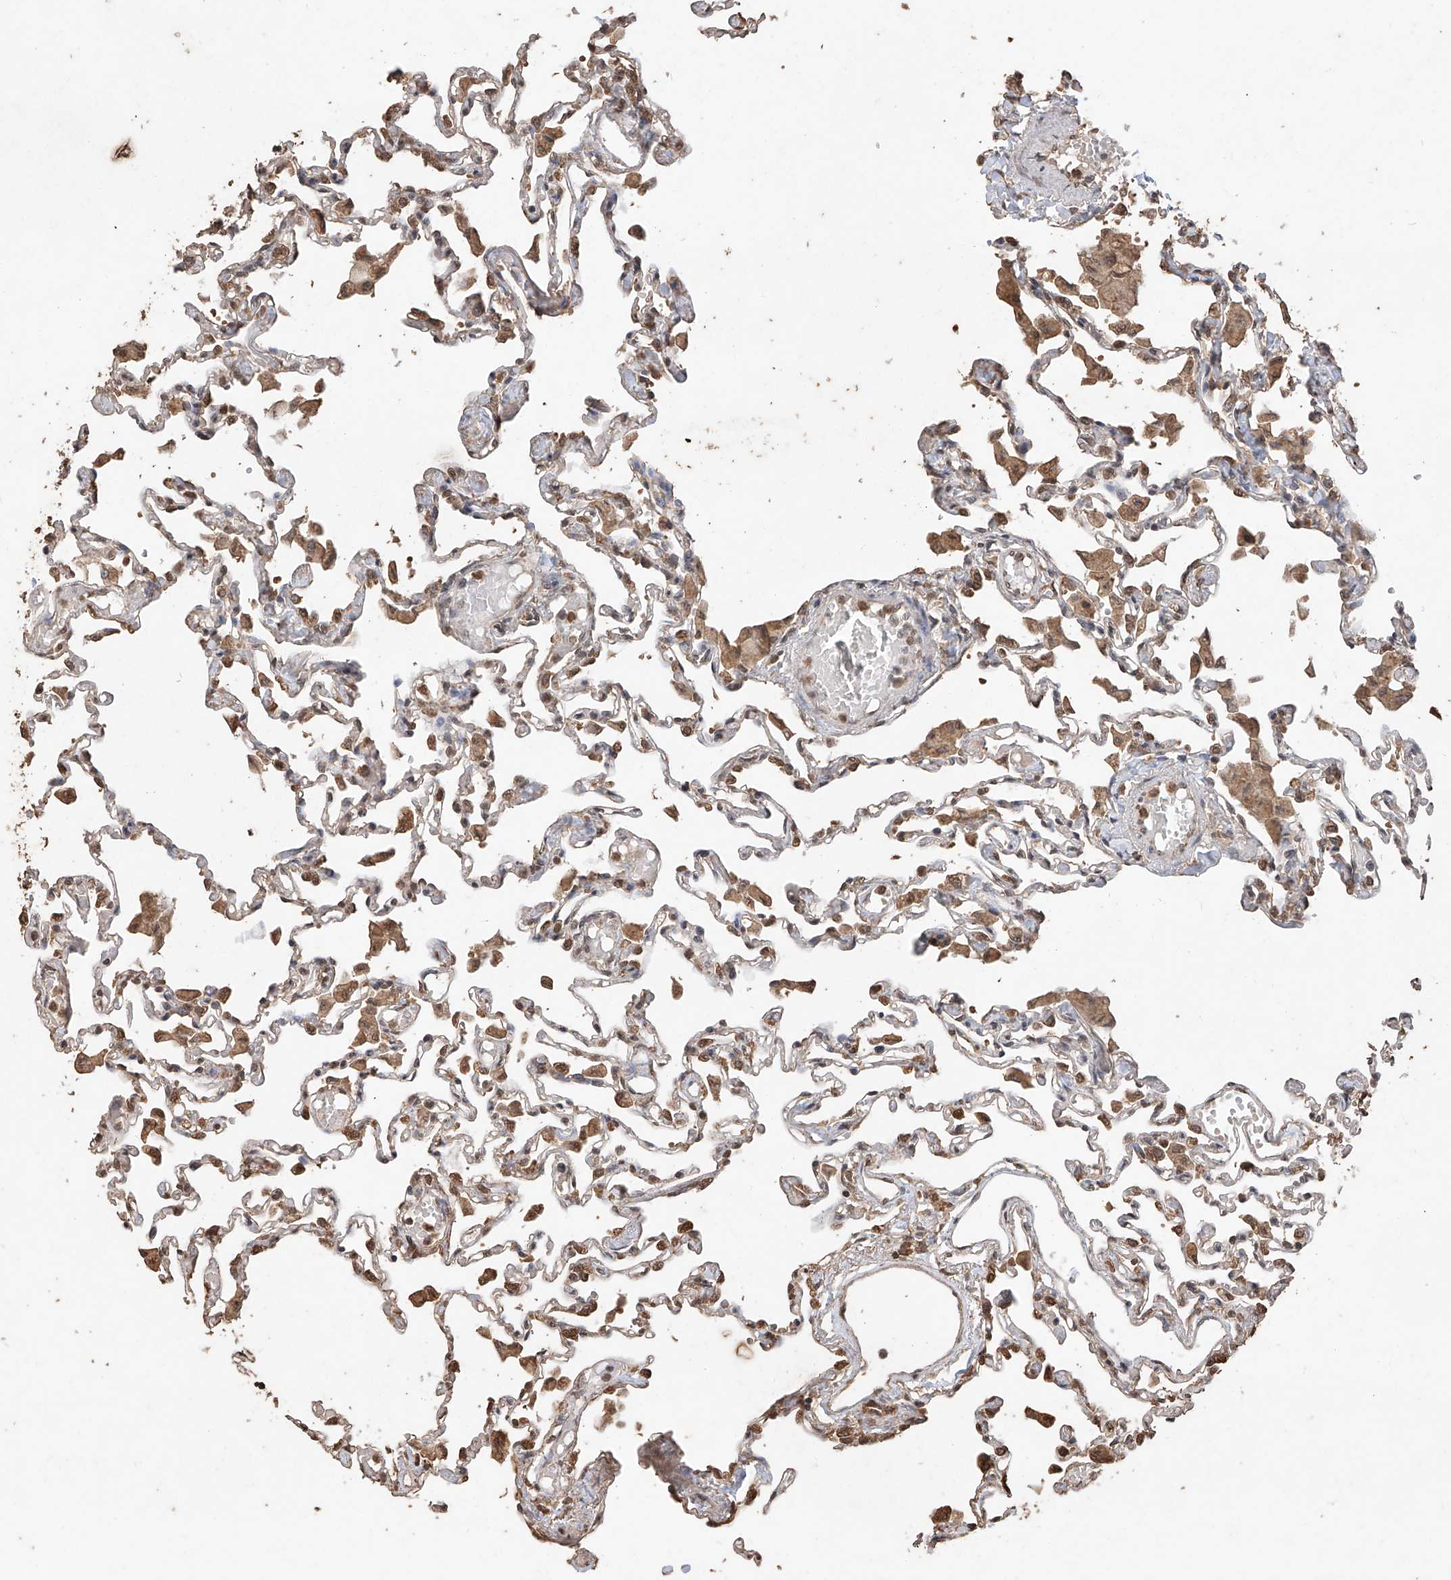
{"staining": {"intensity": "moderate", "quantity": "25%-75%", "location": "cytoplasmic/membranous"}, "tissue": "lung", "cell_type": "Alveolar cells", "image_type": "normal", "snomed": [{"axis": "morphology", "description": "Normal tissue, NOS"}, {"axis": "topography", "description": "Bronchus"}, {"axis": "topography", "description": "Lung"}], "caption": "Protein positivity by IHC demonstrates moderate cytoplasmic/membranous expression in approximately 25%-75% of alveolar cells in normal lung. The protein of interest is shown in brown color, while the nuclei are stained blue.", "gene": "ELOVL1", "patient": {"sex": "female", "age": 49}}